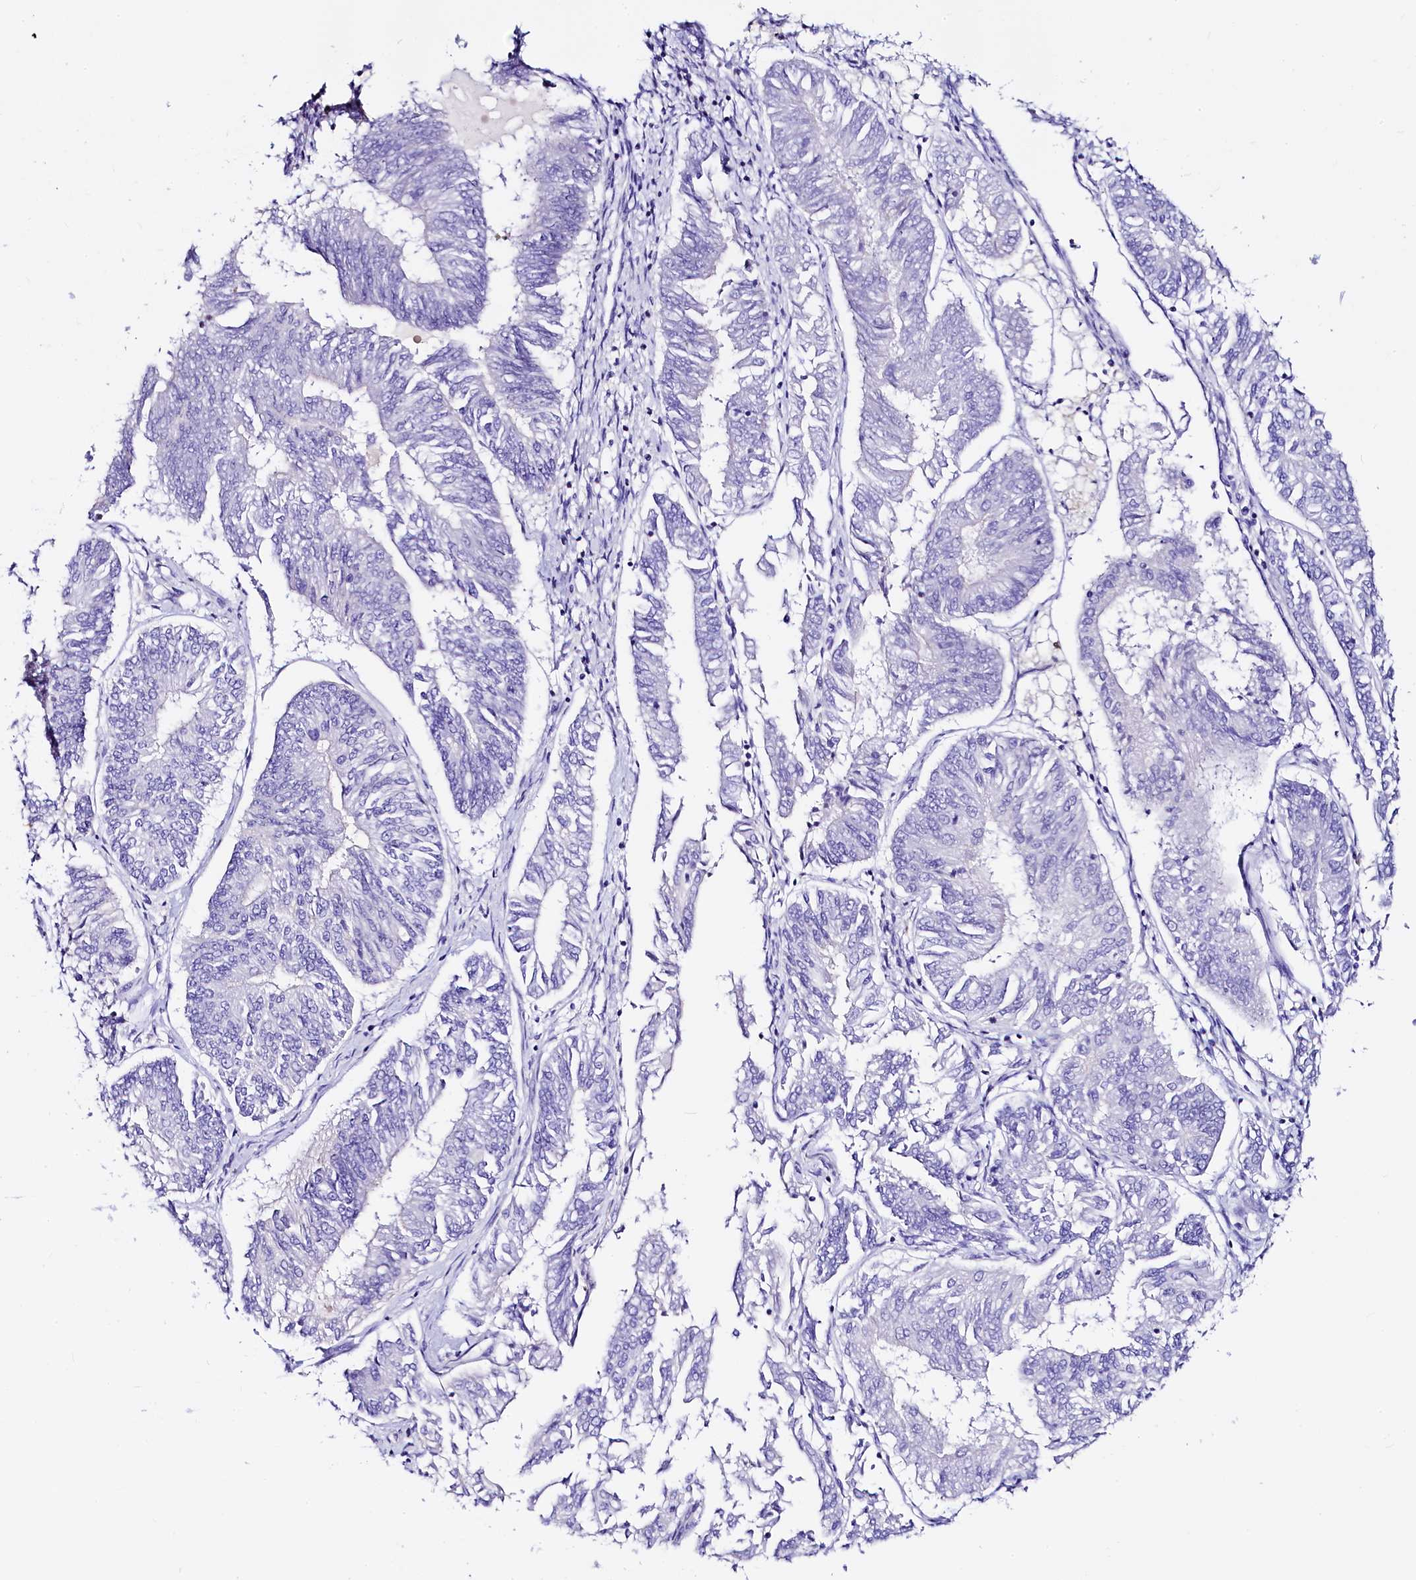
{"staining": {"intensity": "negative", "quantity": "none", "location": "none"}, "tissue": "endometrial cancer", "cell_type": "Tumor cells", "image_type": "cancer", "snomed": [{"axis": "morphology", "description": "Adenocarcinoma, NOS"}, {"axis": "topography", "description": "Endometrium"}], "caption": "An image of endometrial adenocarcinoma stained for a protein demonstrates no brown staining in tumor cells.", "gene": "RBP3", "patient": {"sex": "female", "age": 58}}